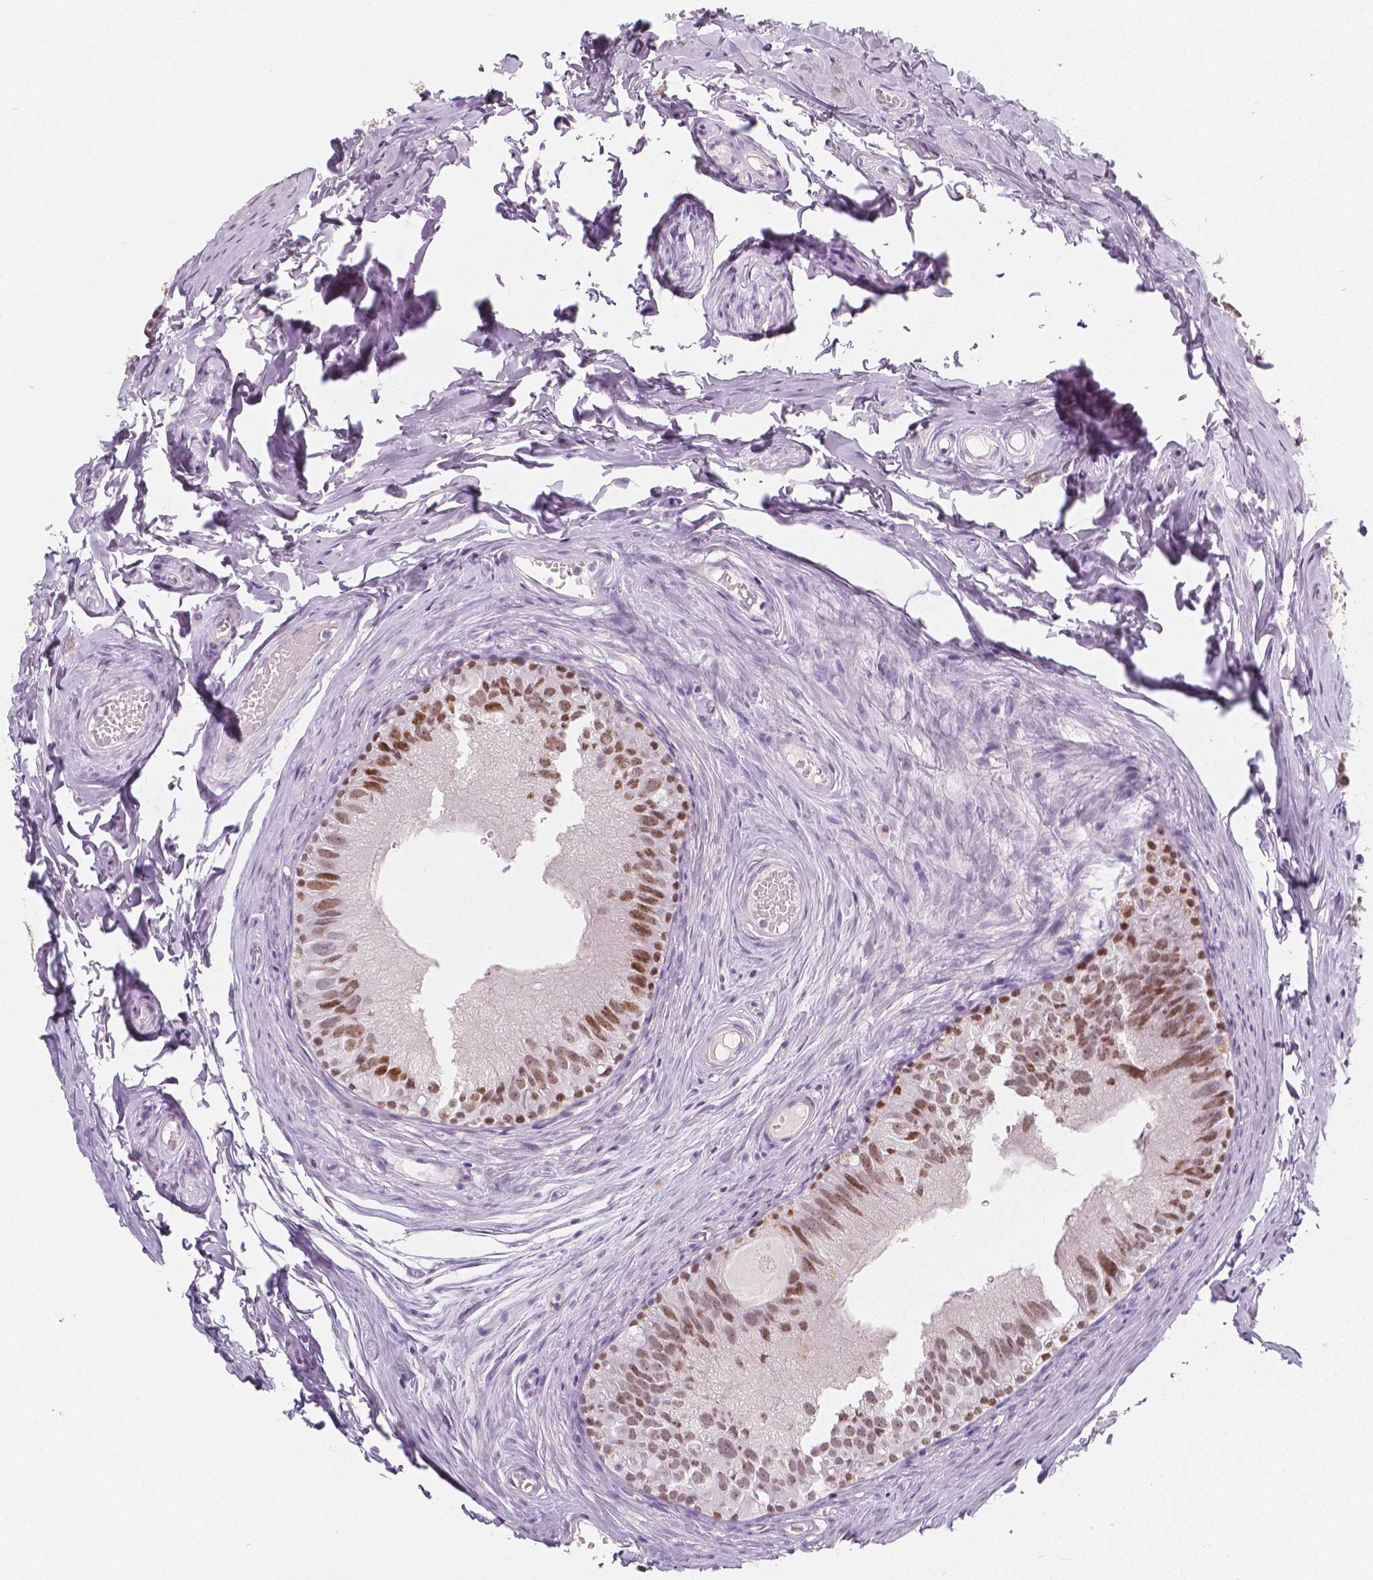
{"staining": {"intensity": "moderate", "quantity": ">75%", "location": "nuclear"}, "tissue": "epididymis", "cell_type": "Glandular cells", "image_type": "normal", "snomed": [{"axis": "morphology", "description": "Normal tissue, NOS"}, {"axis": "topography", "description": "Epididymis"}], "caption": "Protein expression analysis of unremarkable human epididymis reveals moderate nuclear expression in approximately >75% of glandular cells. (Stains: DAB in brown, nuclei in blue, Microscopy: brightfield microscopy at high magnification).", "gene": "HNF1B", "patient": {"sex": "male", "age": 45}}